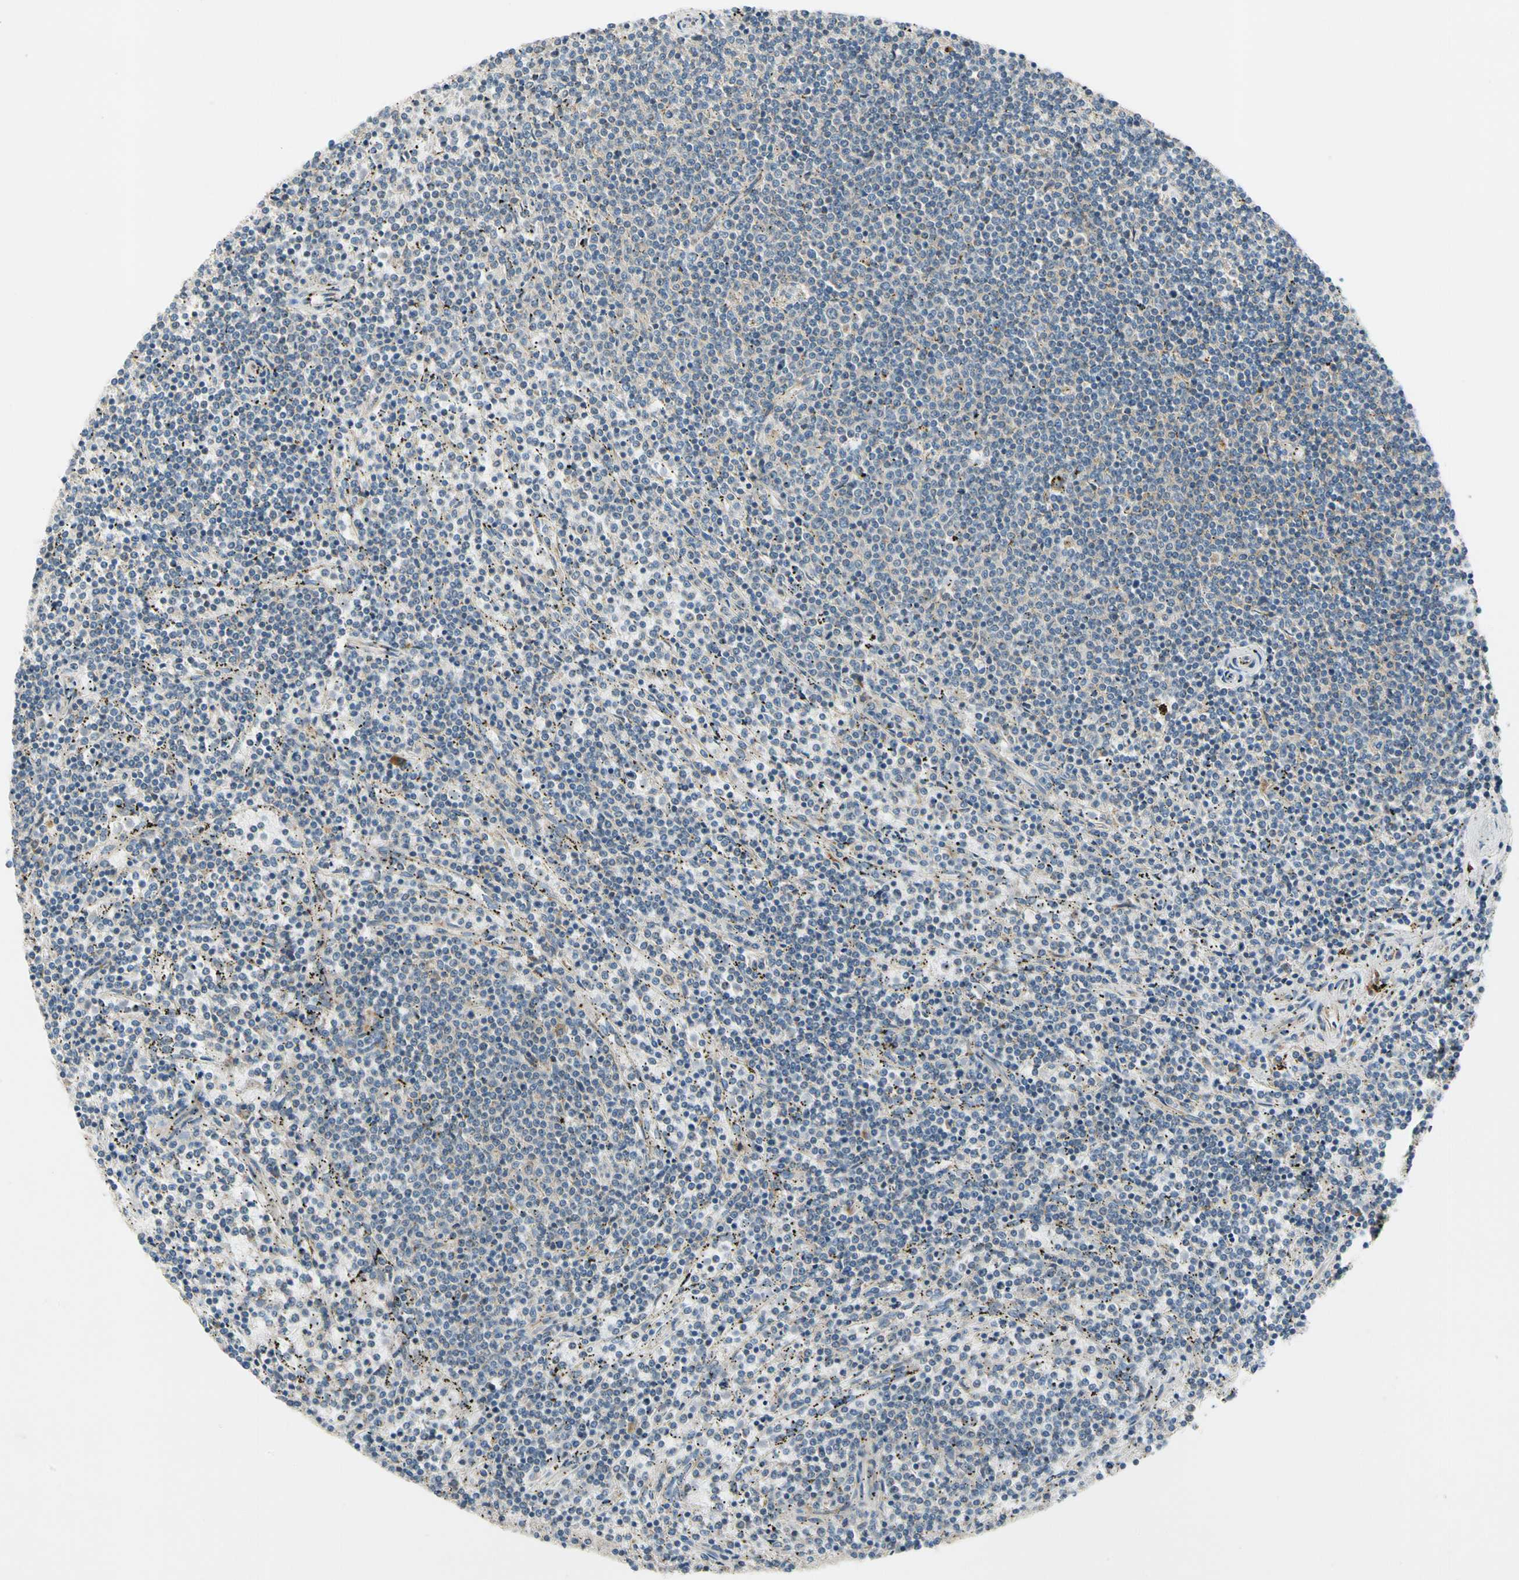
{"staining": {"intensity": "negative", "quantity": "none", "location": "none"}, "tissue": "lymphoma", "cell_type": "Tumor cells", "image_type": "cancer", "snomed": [{"axis": "morphology", "description": "Malignant lymphoma, non-Hodgkin's type, Low grade"}, {"axis": "topography", "description": "Spleen"}], "caption": "Photomicrograph shows no protein expression in tumor cells of lymphoma tissue.", "gene": "MST1R", "patient": {"sex": "female", "age": 50}}